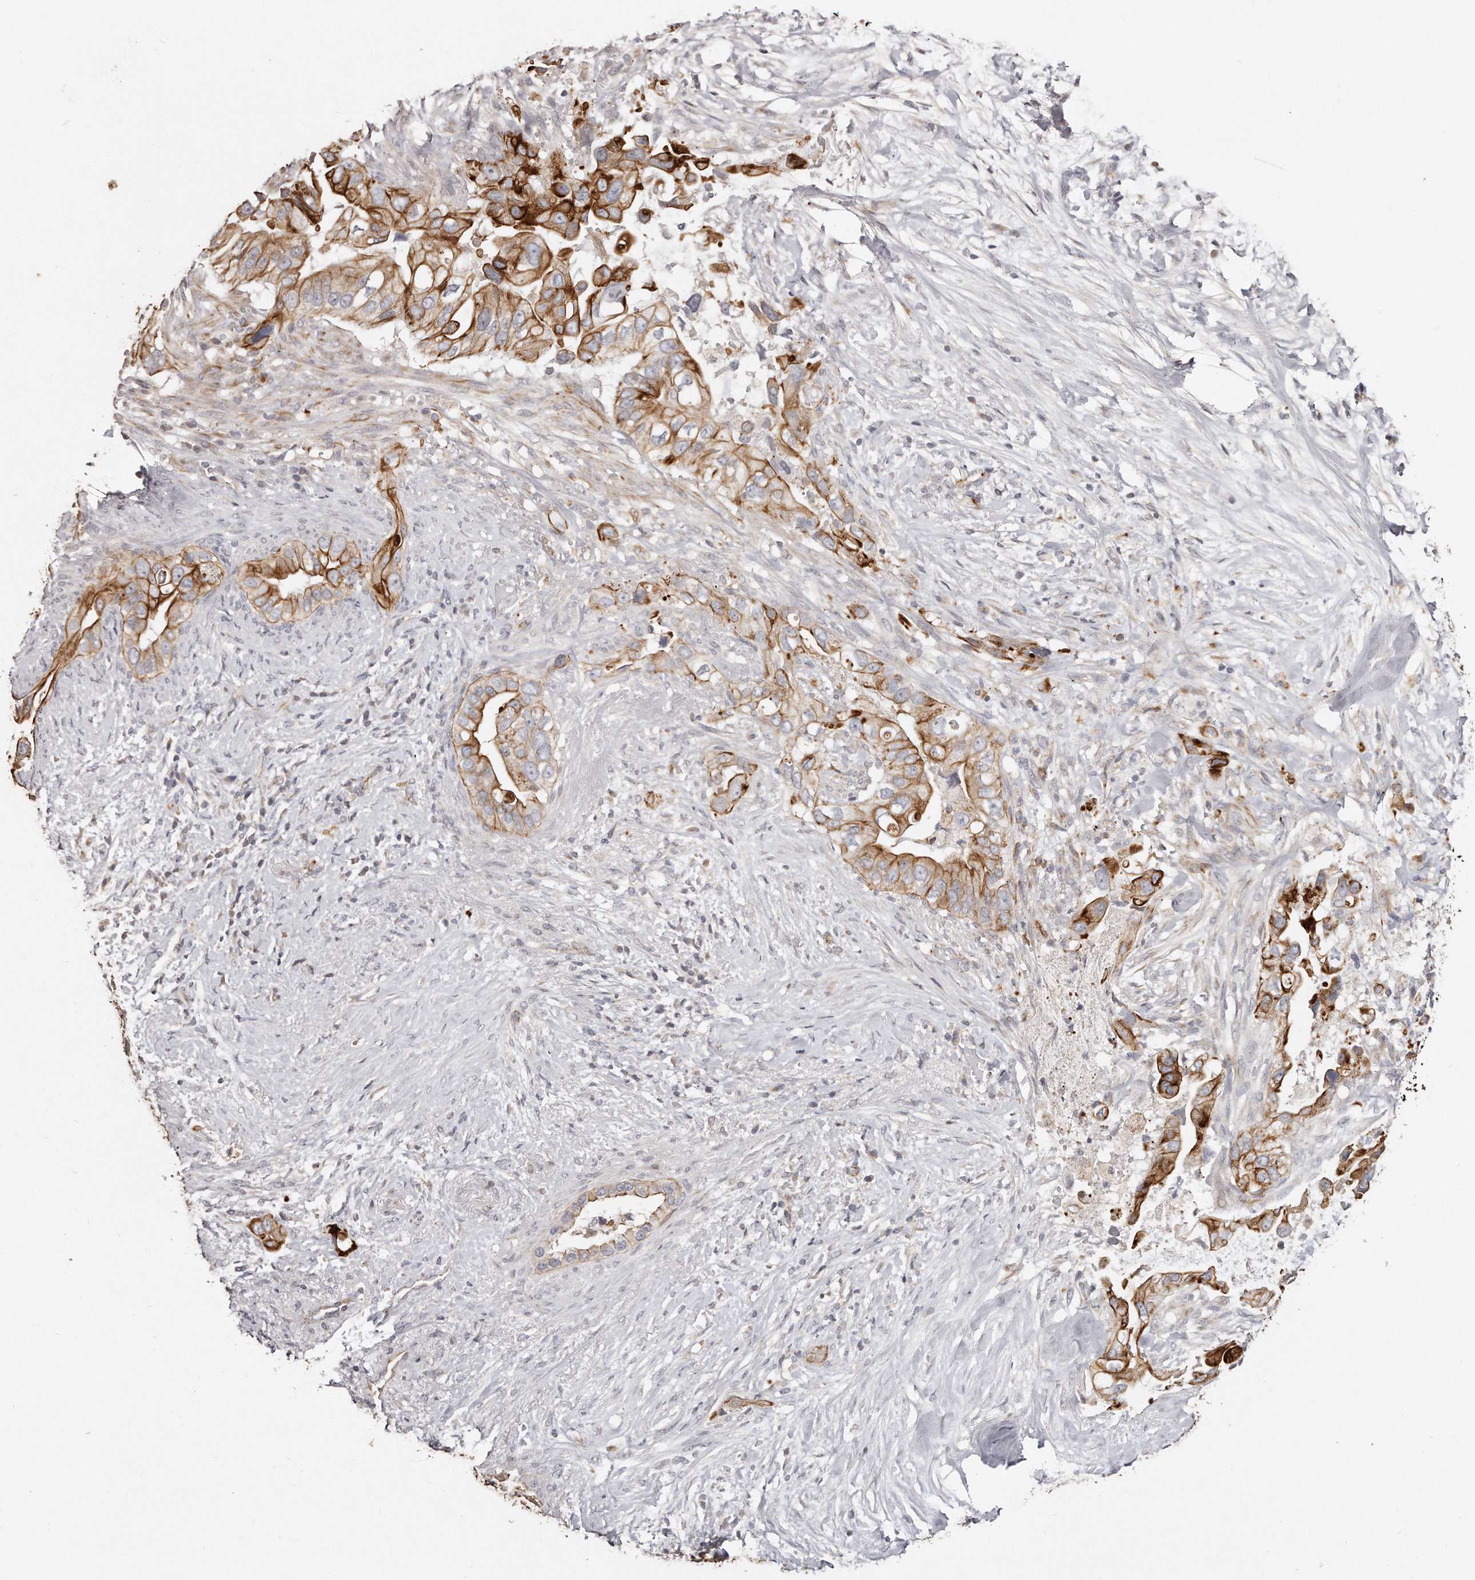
{"staining": {"intensity": "strong", "quantity": ">75%", "location": "cytoplasmic/membranous"}, "tissue": "pancreatic cancer", "cell_type": "Tumor cells", "image_type": "cancer", "snomed": [{"axis": "morphology", "description": "Inflammation, NOS"}, {"axis": "morphology", "description": "Adenocarcinoma, NOS"}, {"axis": "topography", "description": "Pancreas"}], "caption": "The micrograph displays immunohistochemical staining of pancreatic adenocarcinoma. There is strong cytoplasmic/membranous staining is present in approximately >75% of tumor cells. The staining is performed using DAB brown chromogen to label protein expression. The nuclei are counter-stained blue using hematoxylin.", "gene": "ZYG11A", "patient": {"sex": "female", "age": 56}}